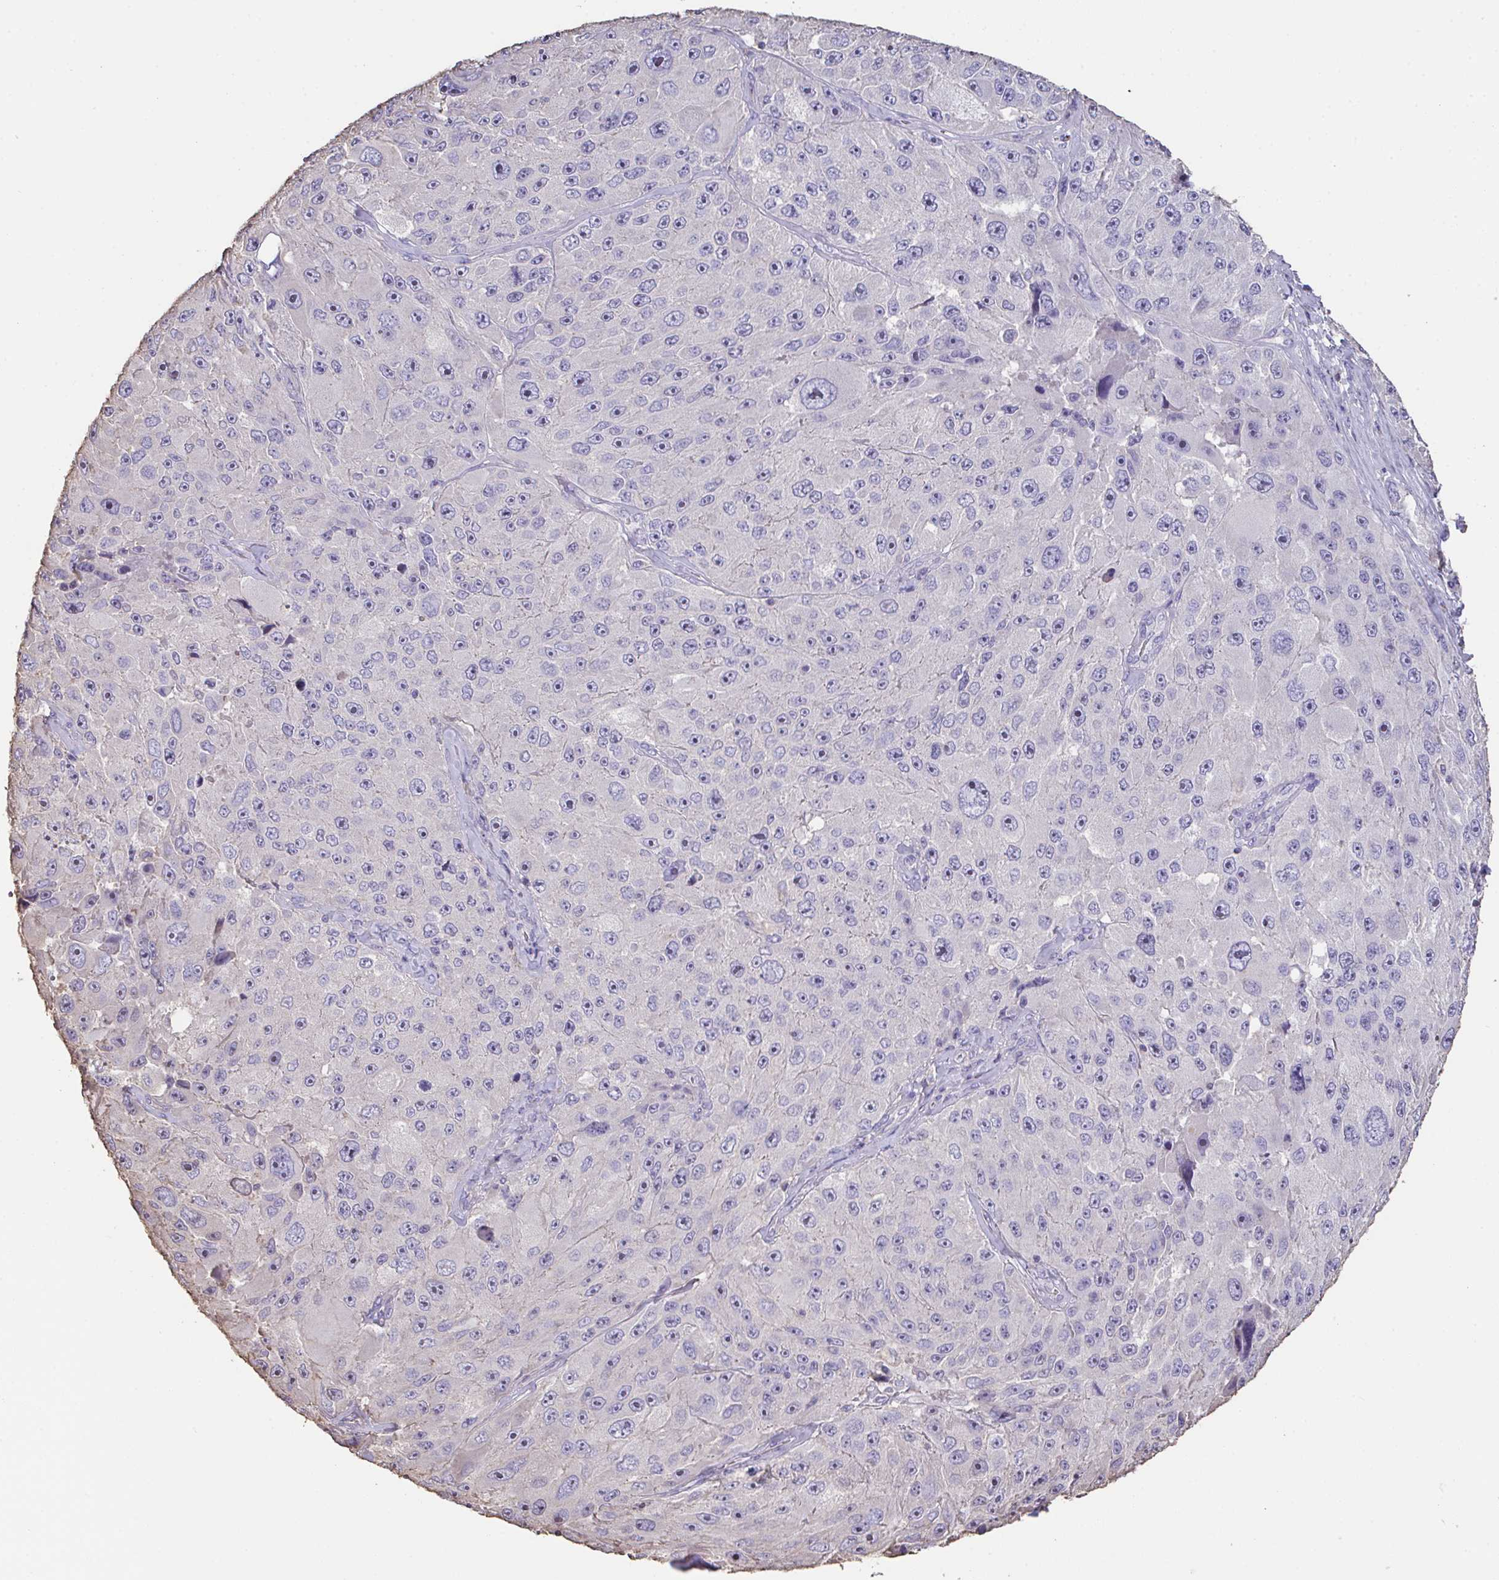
{"staining": {"intensity": "negative", "quantity": "none", "location": "none"}, "tissue": "melanoma", "cell_type": "Tumor cells", "image_type": "cancer", "snomed": [{"axis": "morphology", "description": "Malignant melanoma, Metastatic site"}, {"axis": "topography", "description": "Lymph node"}], "caption": "The micrograph demonstrates no staining of tumor cells in melanoma.", "gene": "IL23R", "patient": {"sex": "male", "age": 62}}